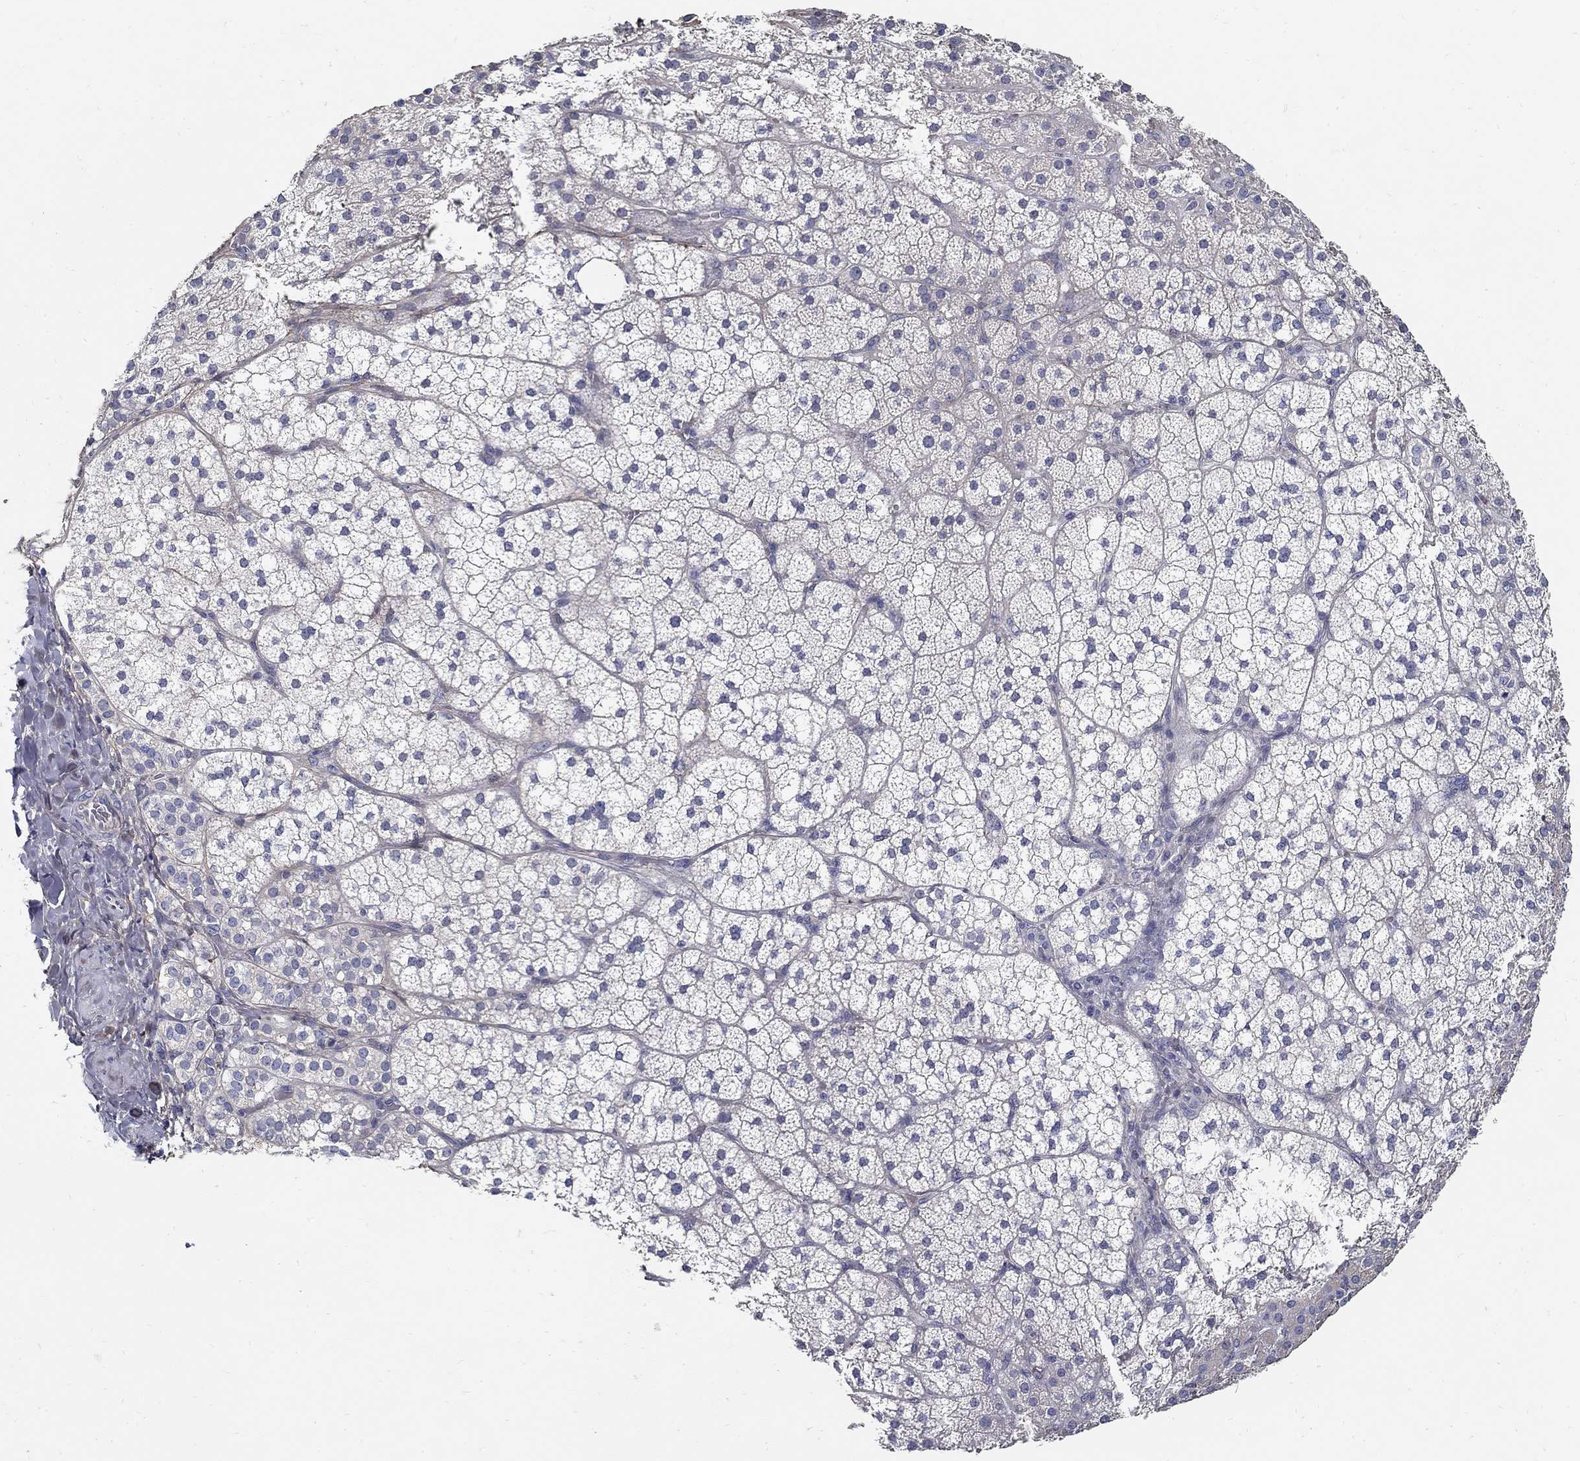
{"staining": {"intensity": "negative", "quantity": "none", "location": "none"}, "tissue": "adrenal gland", "cell_type": "Glandular cells", "image_type": "normal", "snomed": [{"axis": "morphology", "description": "Normal tissue, NOS"}, {"axis": "topography", "description": "Adrenal gland"}], "caption": "Glandular cells are negative for brown protein staining in normal adrenal gland. Brightfield microscopy of immunohistochemistry stained with DAB (3,3'-diaminobenzidine) (brown) and hematoxylin (blue), captured at high magnification.", "gene": "TGFBI", "patient": {"sex": "male", "age": 53}}